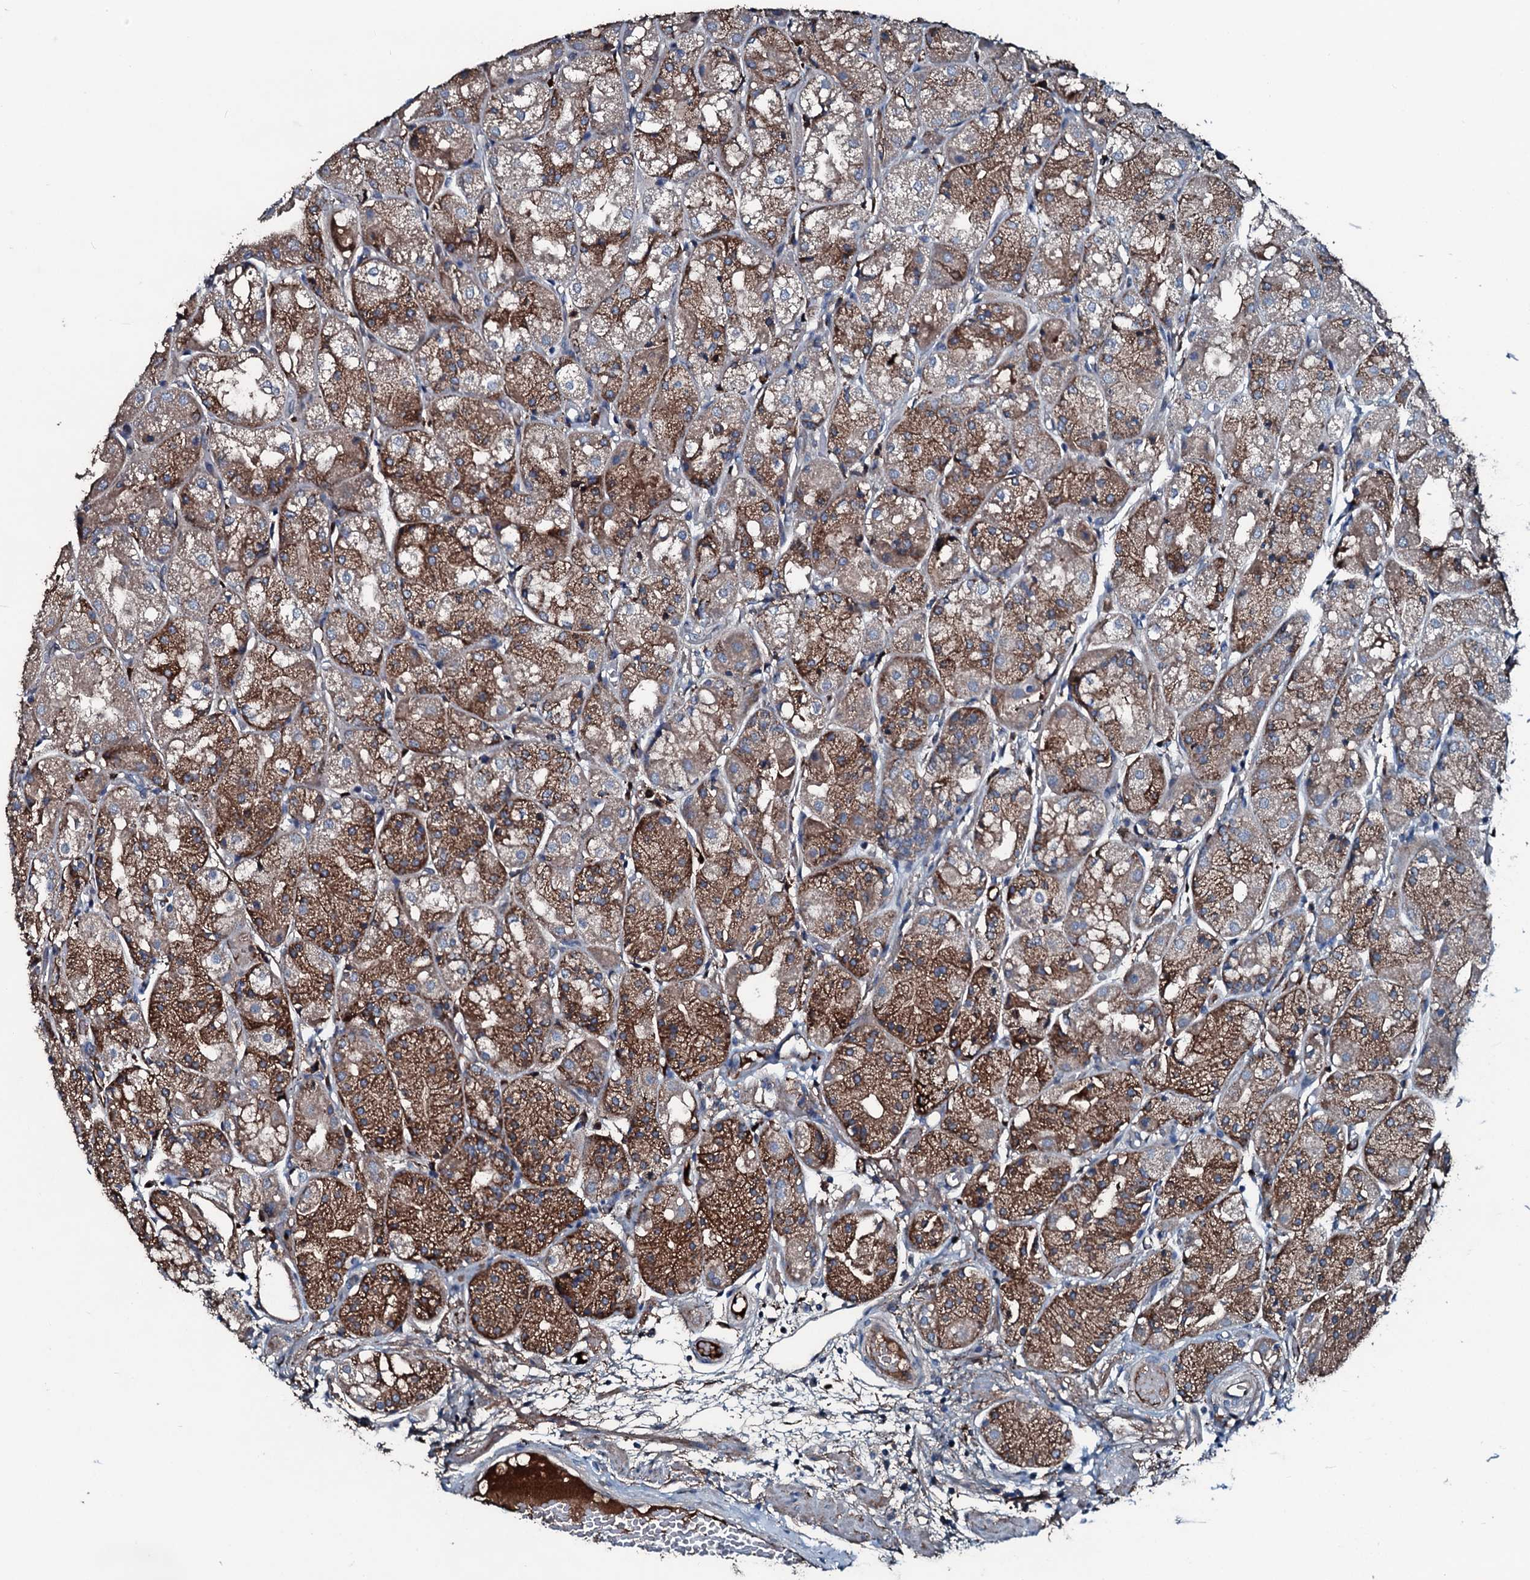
{"staining": {"intensity": "strong", "quantity": ">75%", "location": "cytoplasmic/membranous"}, "tissue": "stomach", "cell_type": "Glandular cells", "image_type": "normal", "snomed": [{"axis": "morphology", "description": "Normal tissue, NOS"}, {"axis": "topography", "description": "Stomach, upper"}], "caption": "Immunohistochemistry staining of unremarkable stomach, which demonstrates high levels of strong cytoplasmic/membranous positivity in approximately >75% of glandular cells indicating strong cytoplasmic/membranous protein expression. The staining was performed using DAB (3,3'-diaminobenzidine) (brown) for protein detection and nuclei were counterstained in hematoxylin (blue).", "gene": "AARS1", "patient": {"sex": "male", "age": 72}}